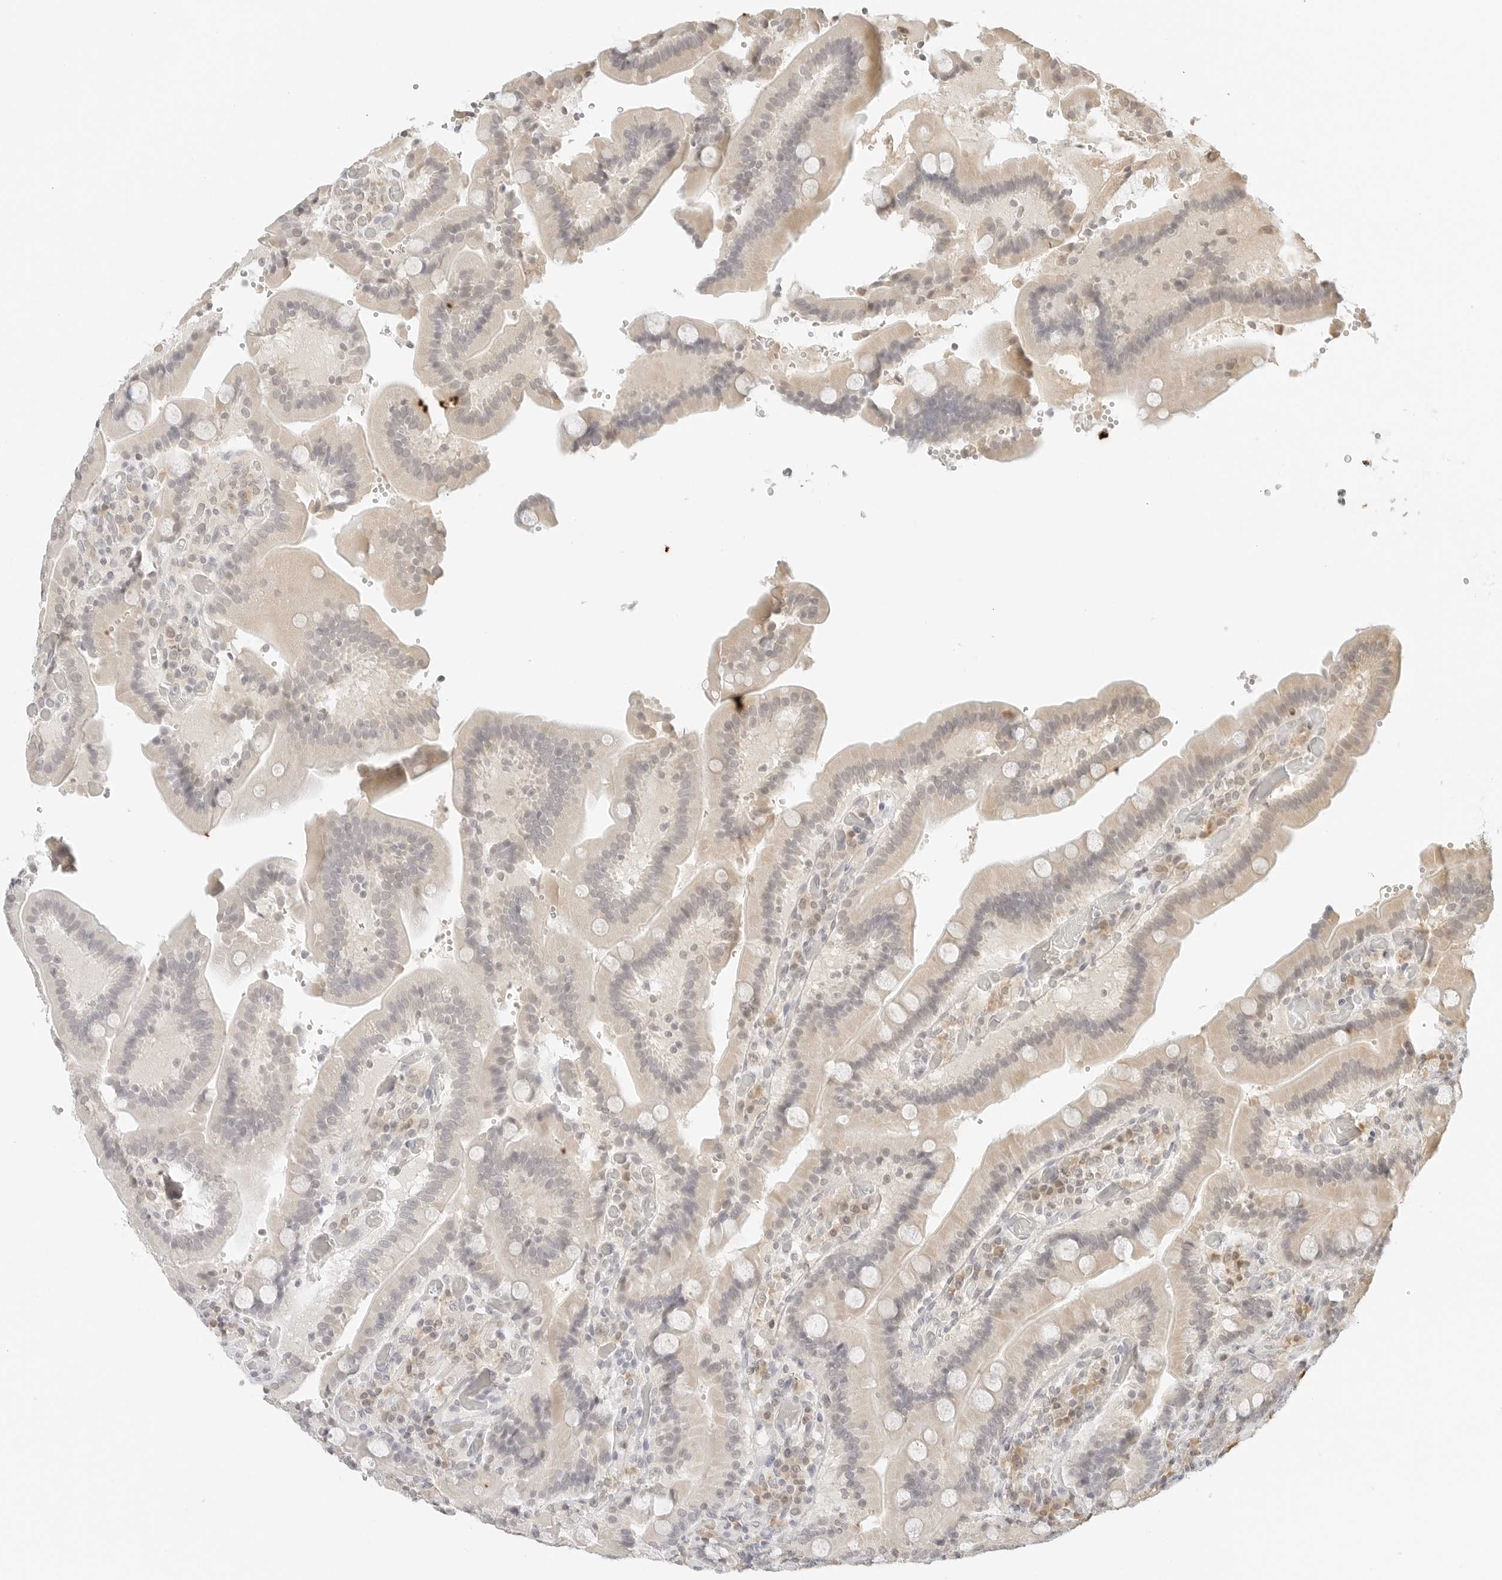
{"staining": {"intensity": "weak", "quantity": "<25%", "location": "cytoplasmic/membranous"}, "tissue": "duodenum", "cell_type": "Glandular cells", "image_type": "normal", "snomed": [{"axis": "morphology", "description": "Normal tissue, NOS"}, {"axis": "topography", "description": "Duodenum"}], "caption": "This image is of unremarkable duodenum stained with immunohistochemistry to label a protein in brown with the nuclei are counter-stained blue. There is no expression in glandular cells. The staining is performed using DAB (3,3'-diaminobenzidine) brown chromogen with nuclei counter-stained in using hematoxylin.", "gene": "NEO1", "patient": {"sex": "female", "age": 62}}